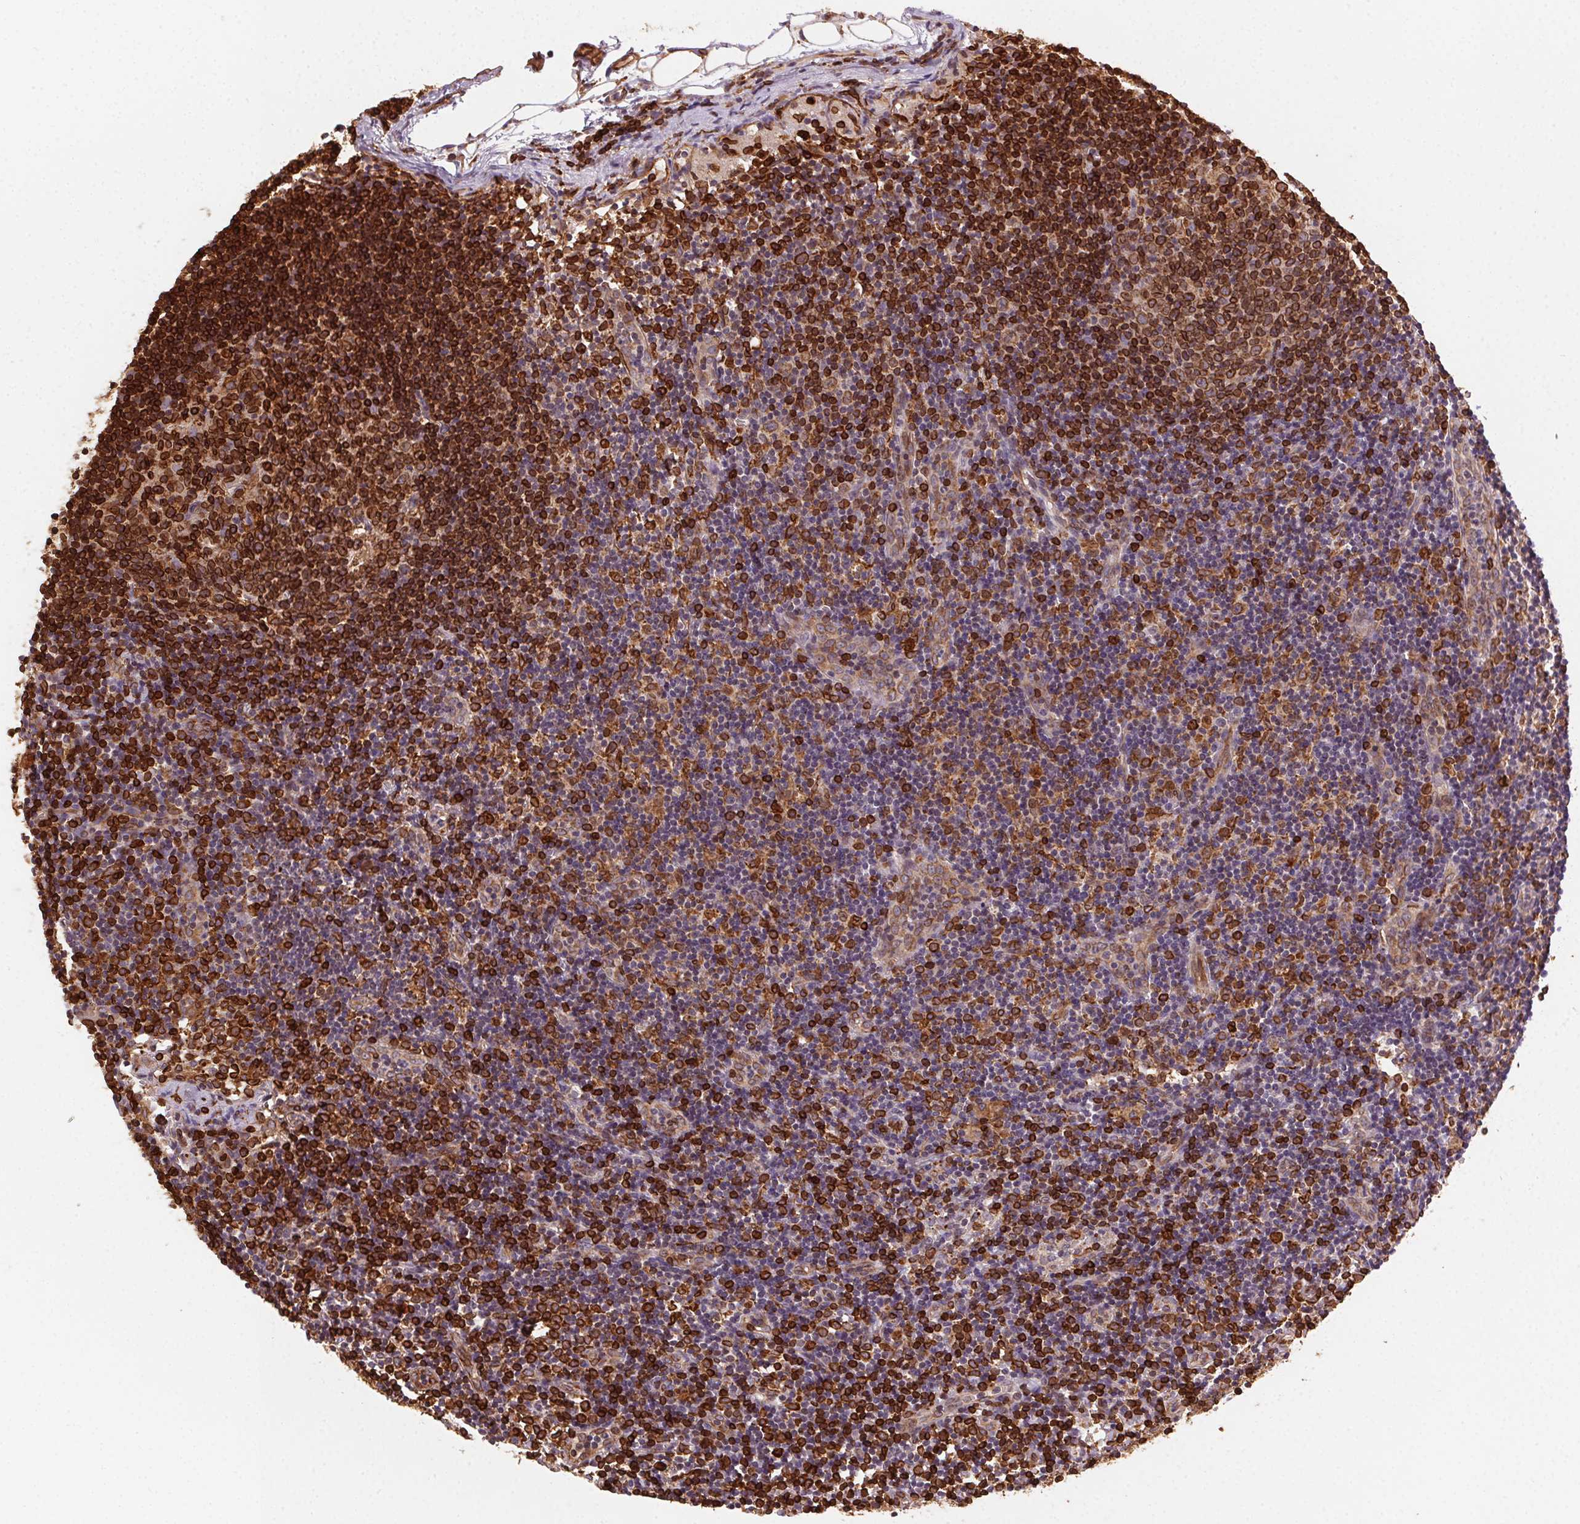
{"staining": {"intensity": "strong", "quantity": "25%-75%", "location": "cytoplasmic/membranous"}, "tissue": "lymph node", "cell_type": "Germinal center cells", "image_type": "normal", "snomed": [{"axis": "morphology", "description": "Normal tissue, NOS"}, {"axis": "topography", "description": "Lymph node"}], "caption": "Protein staining by IHC shows strong cytoplasmic/membranous positivity in about 25%-75% of germinal center cells in unremarkable lymph node. The staining is performed using DAB (3,3'-diaminobenzidine) brown chromogen to label protein expression. The nuclei are counter-stained blue using hematoxylin.", "gene": "RNASET2", "patient": {"sex": "female", "age": 41}}